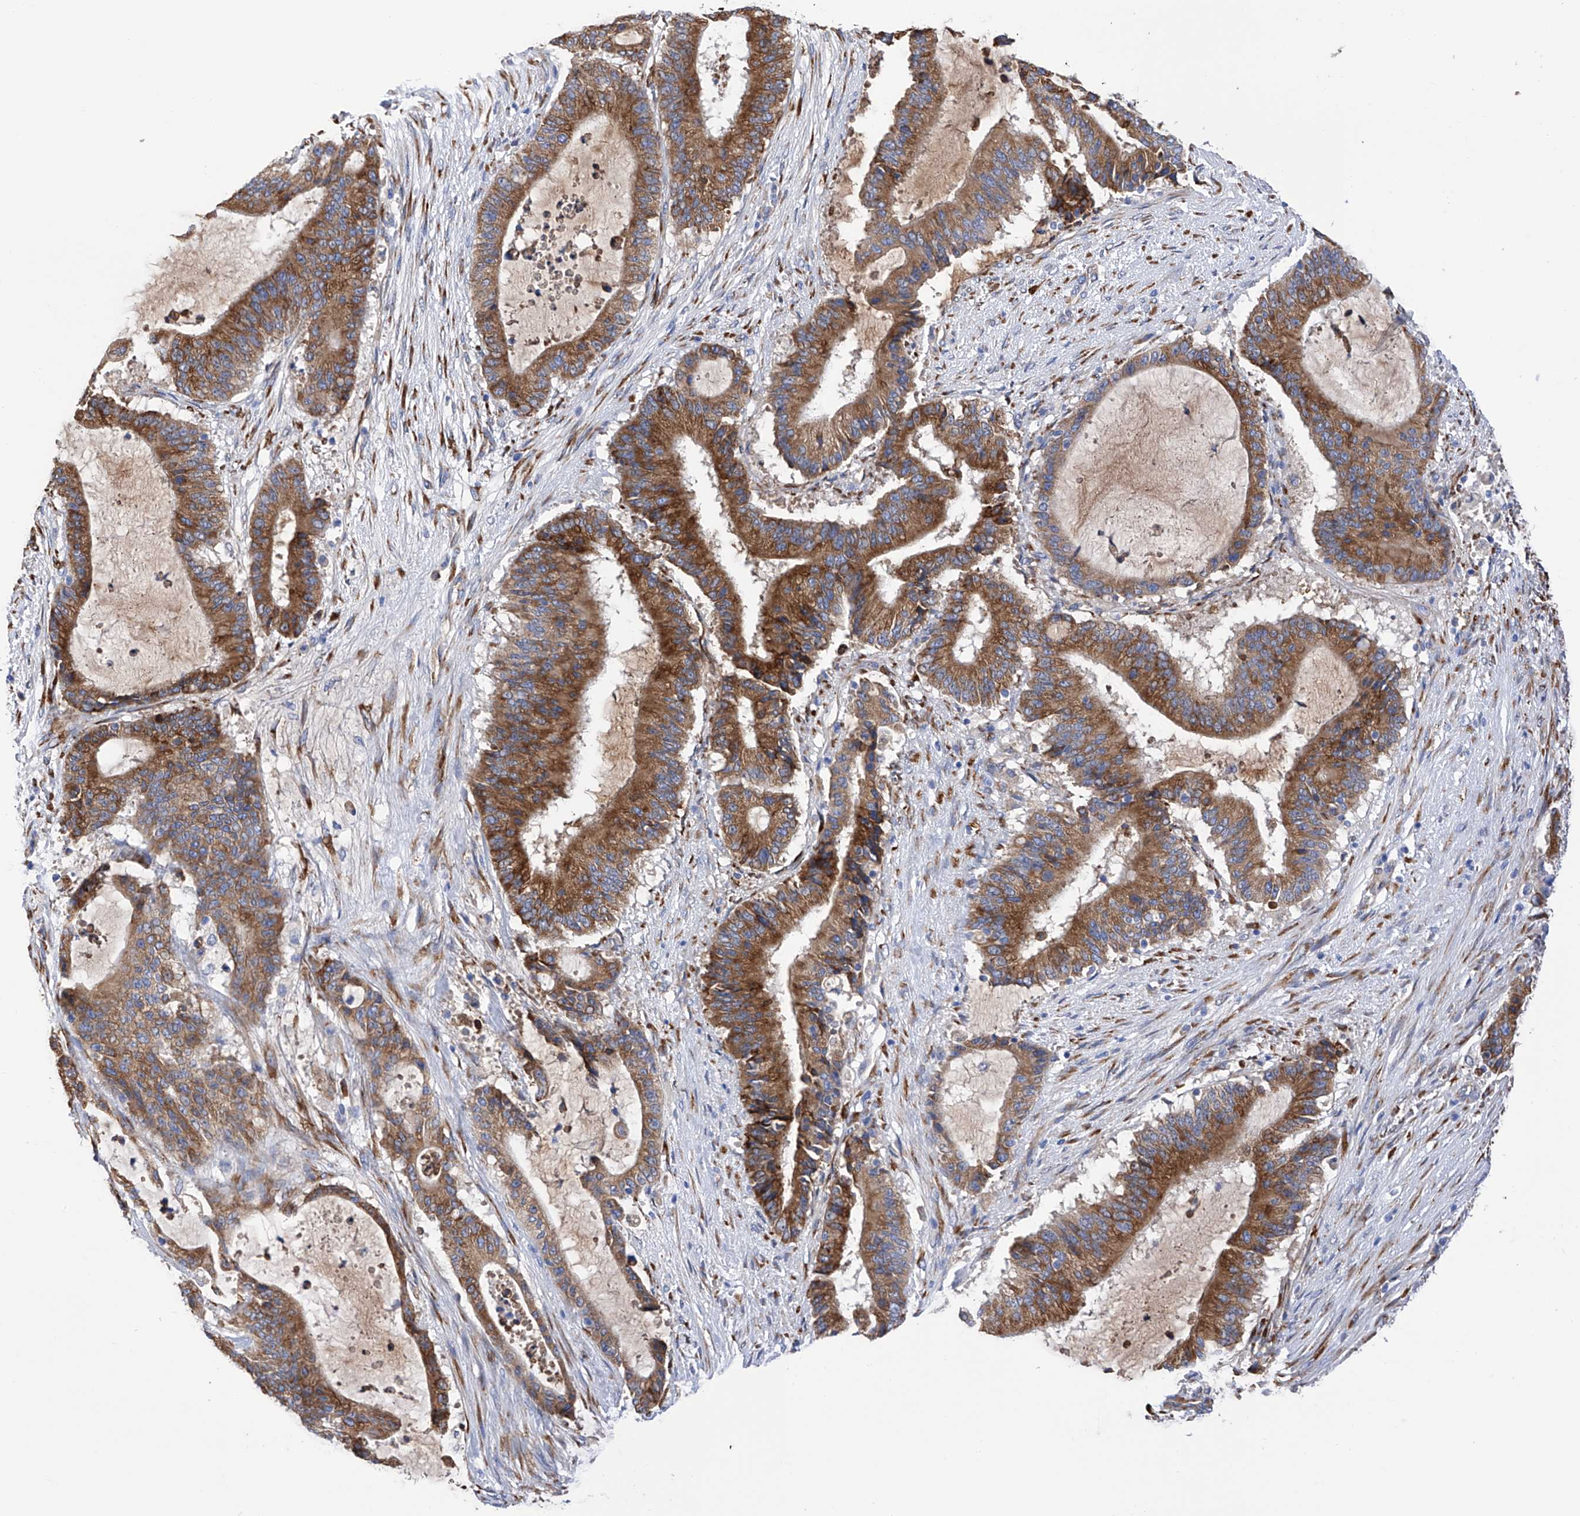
{"staining": {"intensity": "strong", "quantity": ">75%", "location": "cytoplasmic/membranous"}, "tissue": "liver cancer", "cell_type": "Tumor cells", "image_type": "cancer", "snomed": [{"axis": "morphology", "description": "Normal tissue, NOS"}, {"axis": "morphology", "description": "Cholangiocarcinoma"}, {"axis": "topography", "description": "Liver"}, {"axis": "topography", "description": "Peripheral nerve tissue"}], "caption": "A histopathology image of human liver cholangiocarcinoma stained for a protein displays strong cytoplasmic/membranous brown staining in tumor cells.", "gene": "PDIA5", "patient": {"sex": "female", "age": 73}}